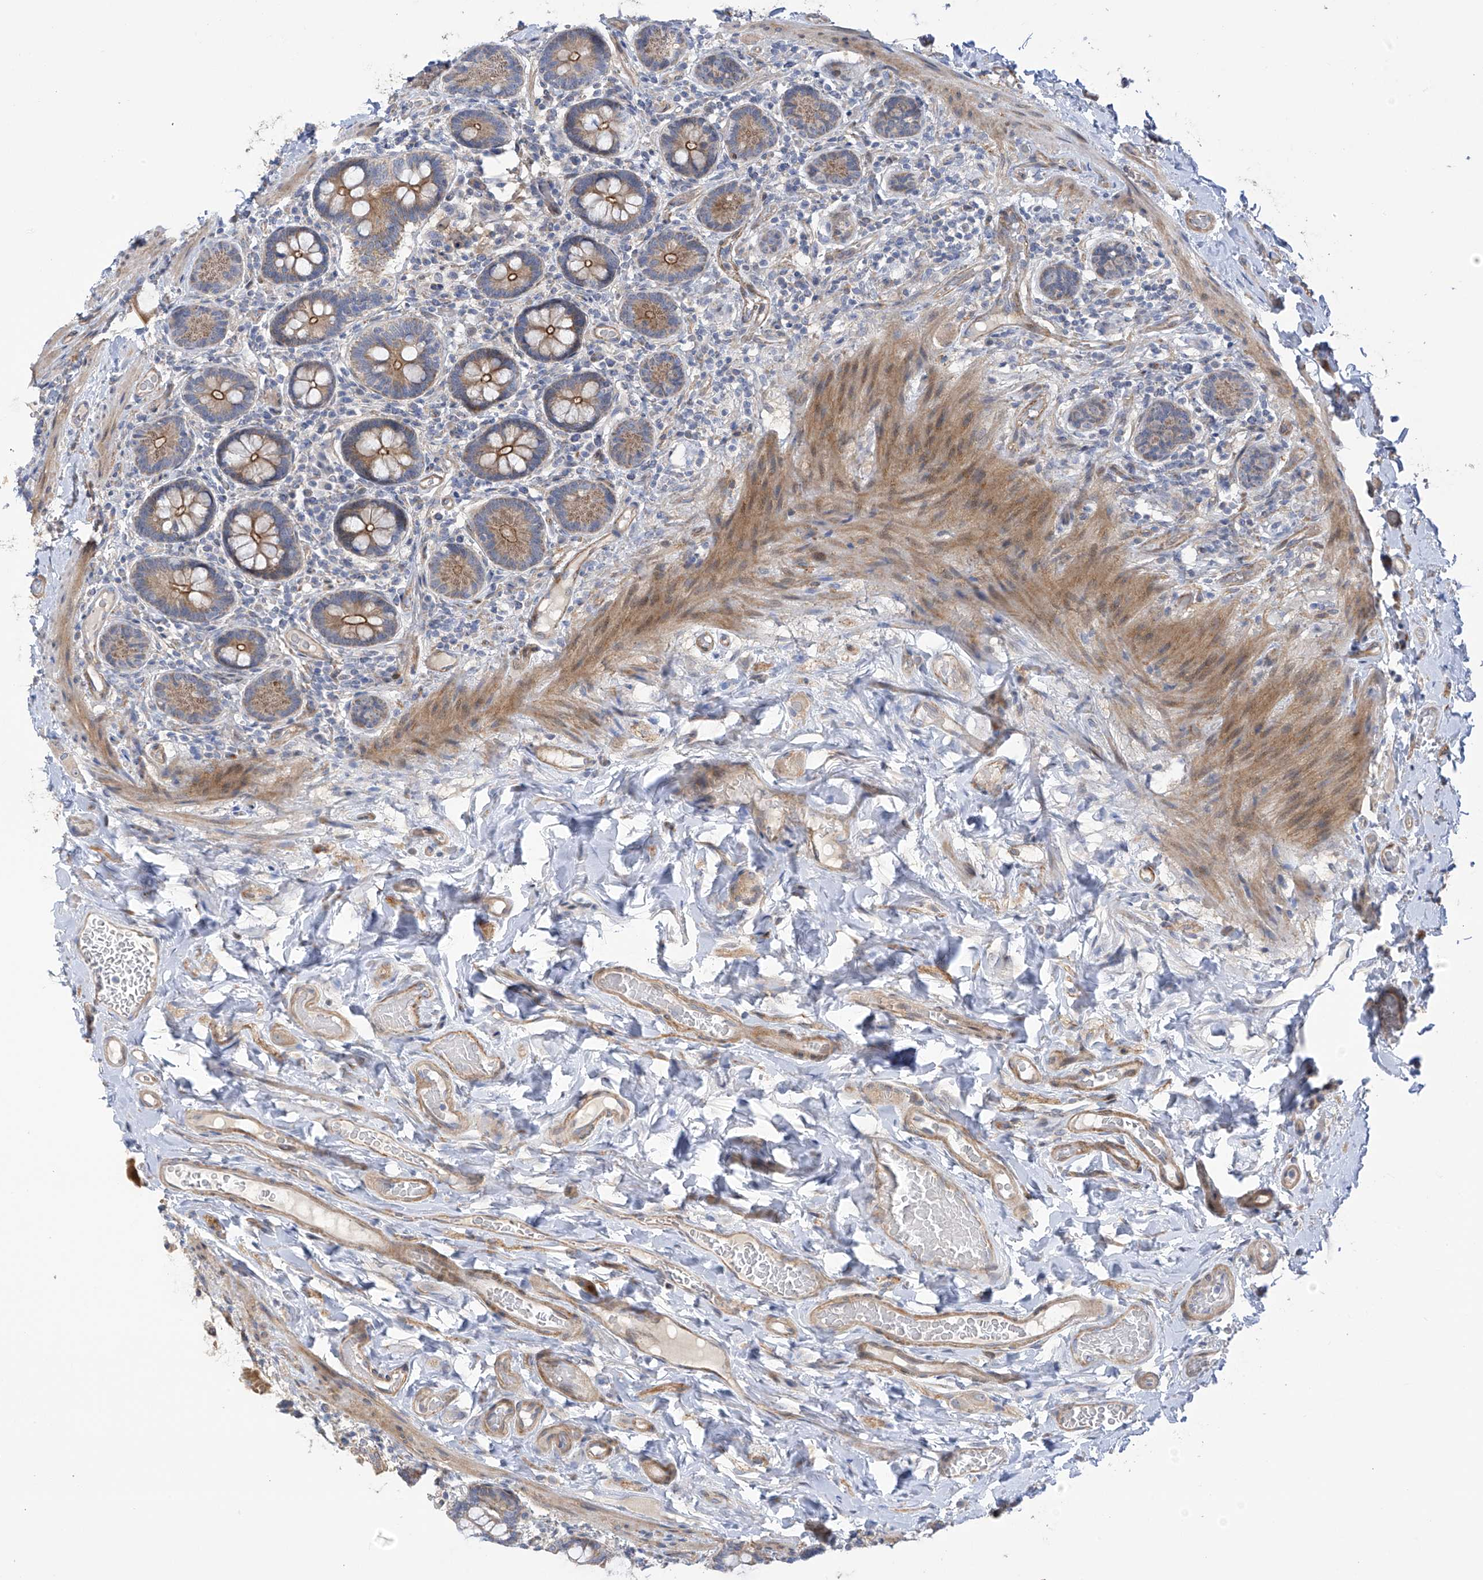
{"staining": {"intensity": "strong", "quantity": ">75%", "location": "cytoplasmic/membranous"}, "tissue": "small intestine", "cell_type": "Glandular cells", "image_type": "normal", "snomed": [{"axis": "morphology", "description": "Normal tissue, NOS"}, {"axis": "topography", "description": "Small intestine"}], "caption": "Normal small intestine was stained to show a protein in brown. There is high levels of strong cytoplasmic/membranous positivity in about >75% of glandular cells.", "gene": "ZNF641", "patient": {"sex": "female", "age": 64}}